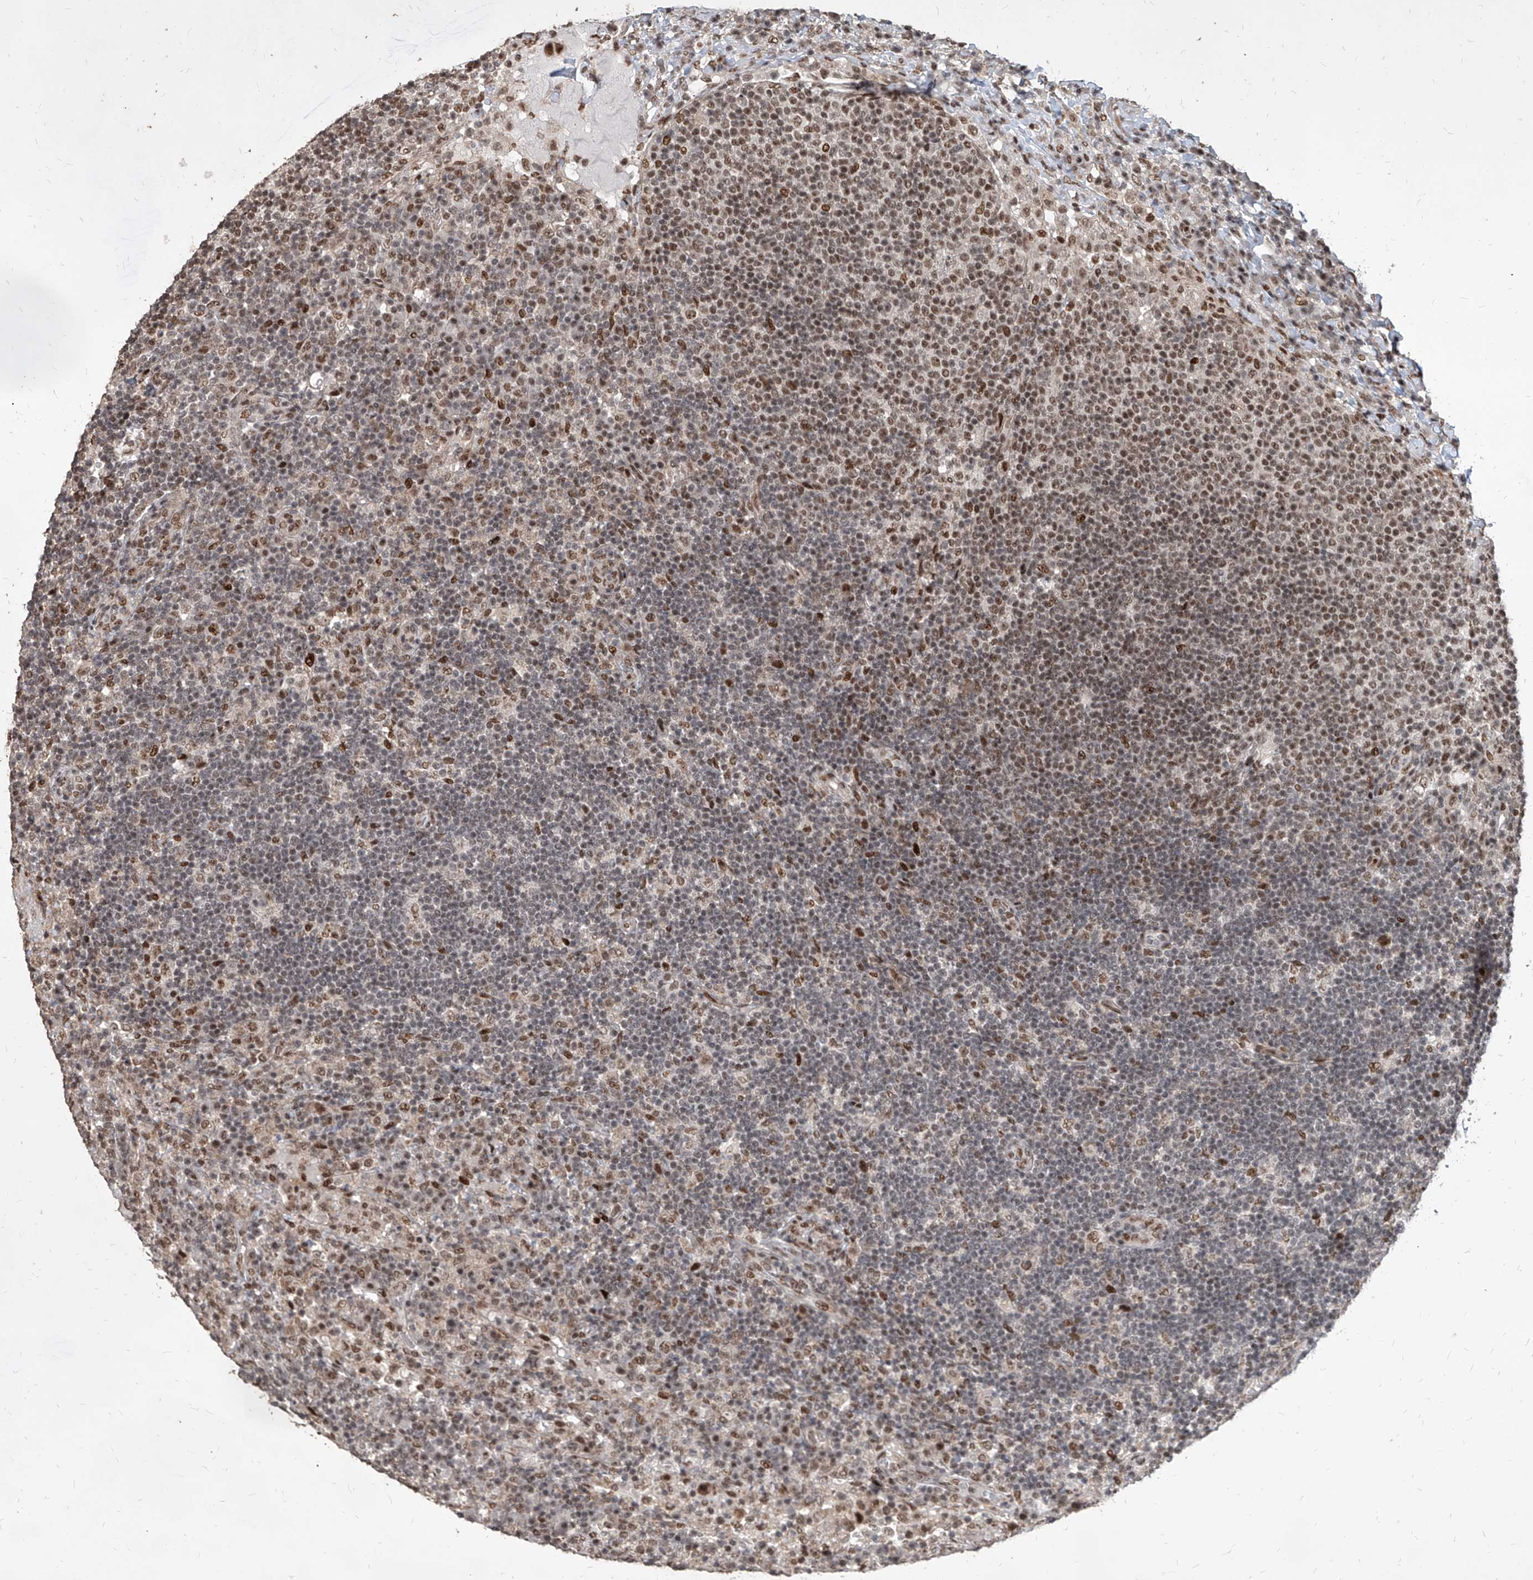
{"staining": {"intensity": "moderate", "quantity": "<25%", "location": "nuclear"}, "tissue": "lymph node", "cell_type": "Germinal center cells", "image_type": "normal", "snomed": [{"axis": "morphology", "description": "Normal tissue, NOS"}, {"axis": "topography", "description": "Lymph node"}], "caption": "This is an image of immunohistochemistry (IHC) staining of benign lymph node, which shows moderate positivity in the nuclear of germinal center cells.", "gene": "IRF2", "patient": {"sex": "female", "age": 53}}